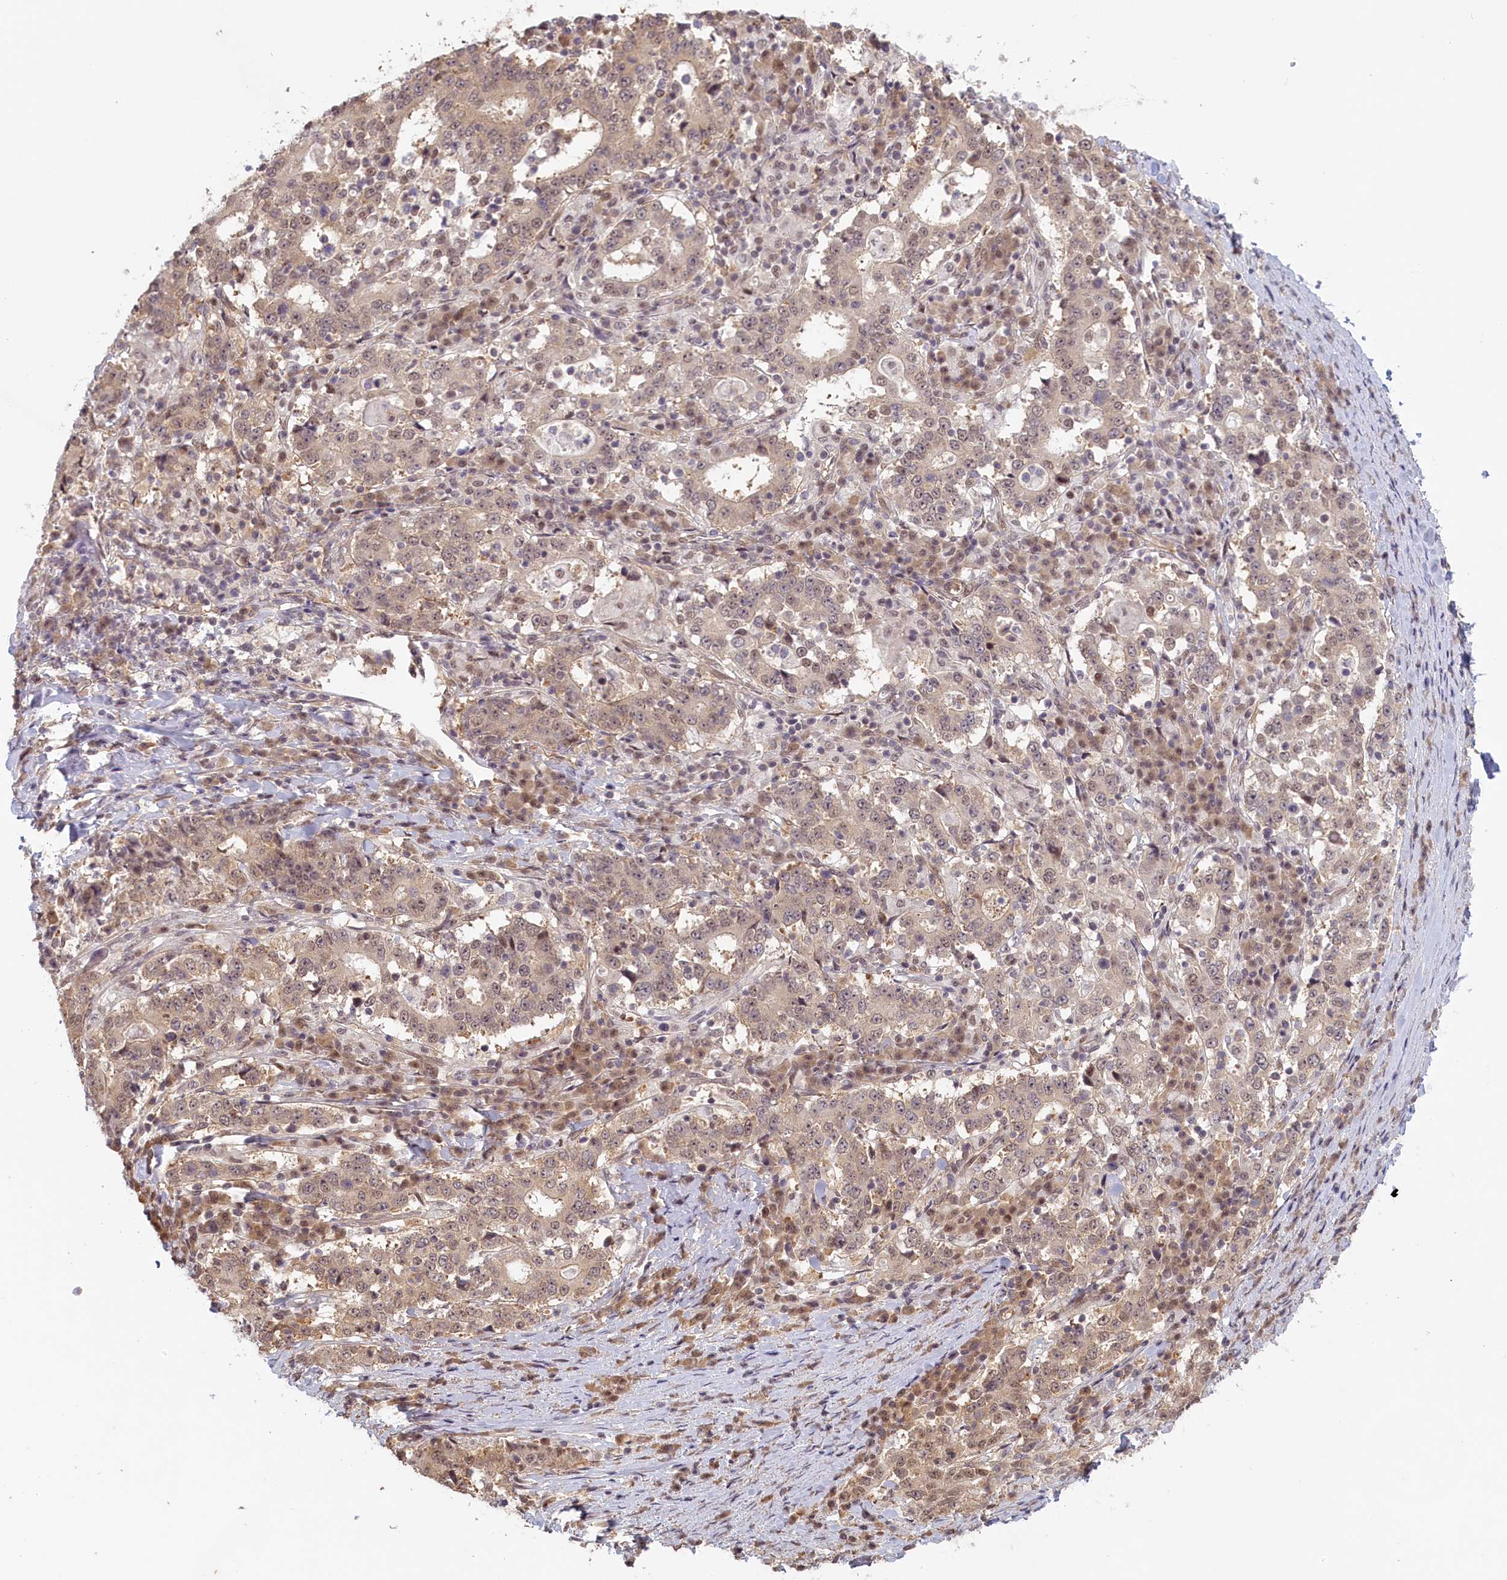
{"staining": {"intensity": "weak", "quantity": ">75%", "location": "cytoplasmic/membranous,nuclear"}, "tissue": "stomach cancer", "cell_type": "Tumor cells", "image_type": "cancer", "snomed": [{"axis": "morphology", "description": "Adenocarcinoma, NOS"}, {"axis": "topography", "description": "Stomach"}], "caption": "Immunohistochemistry (DAB) staining of human adenocarcinoma (stomach) exhibits weak cytoplasmic/membranous and nuclear protein expression in about >75% of tumor cells.", "gene": "C19orf44", "patient": {"sex": "male", "age": 59}}